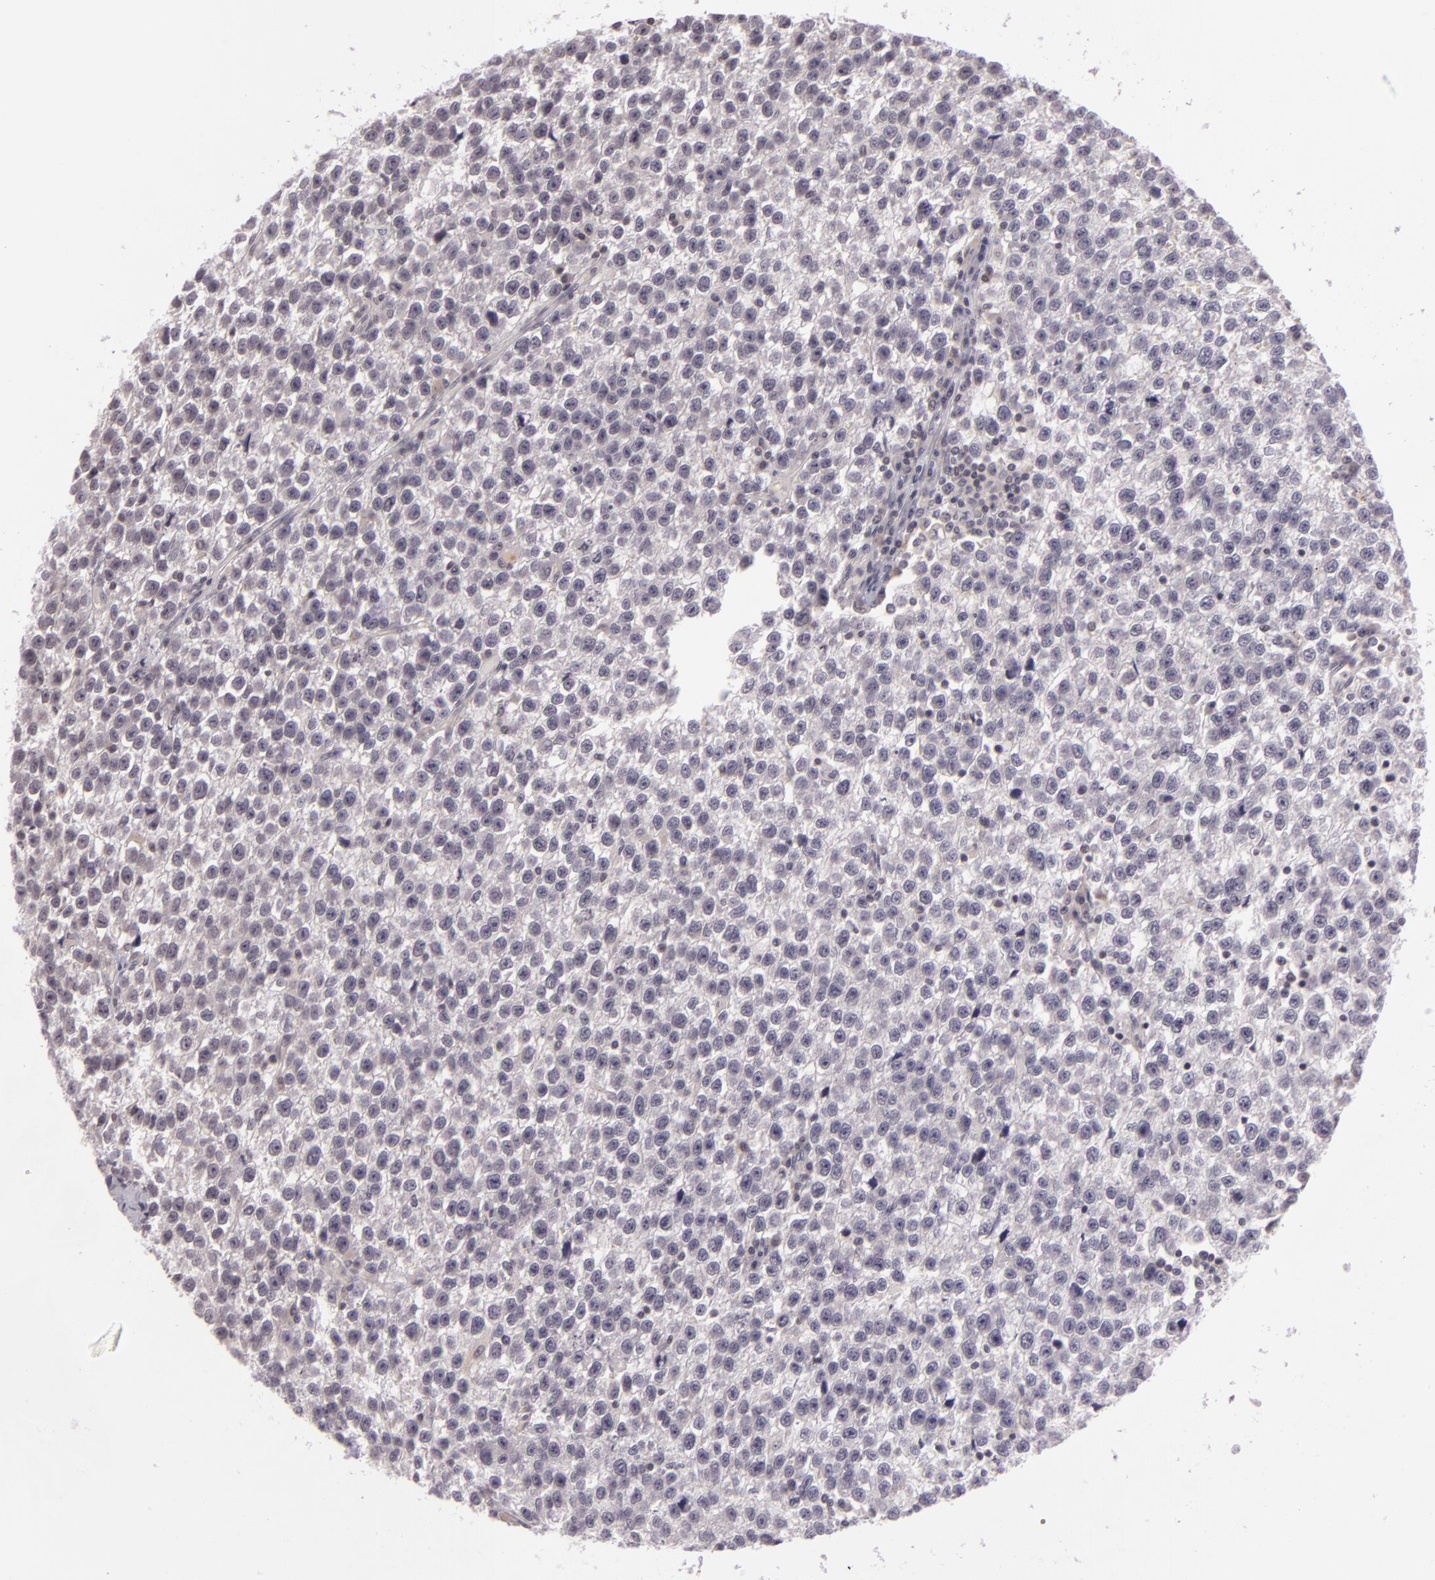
{"staining": {"intensity": "negative", "quantity": "none", "location": "none"}, "tissue": "testis cancer", "cell_type": "Tumor cells", "image_type": "cancer", "snomed": [{"axis": "morphology", "description": "Seminoma, NOS"}, {"axis": "topography", "description": "Testis"}], "caption": "The image exhibits no significant expression in tumor cells of testis cancer (seminoma).", "gene": "ZFX", "patient": {"sex": "male", "age": 35}}